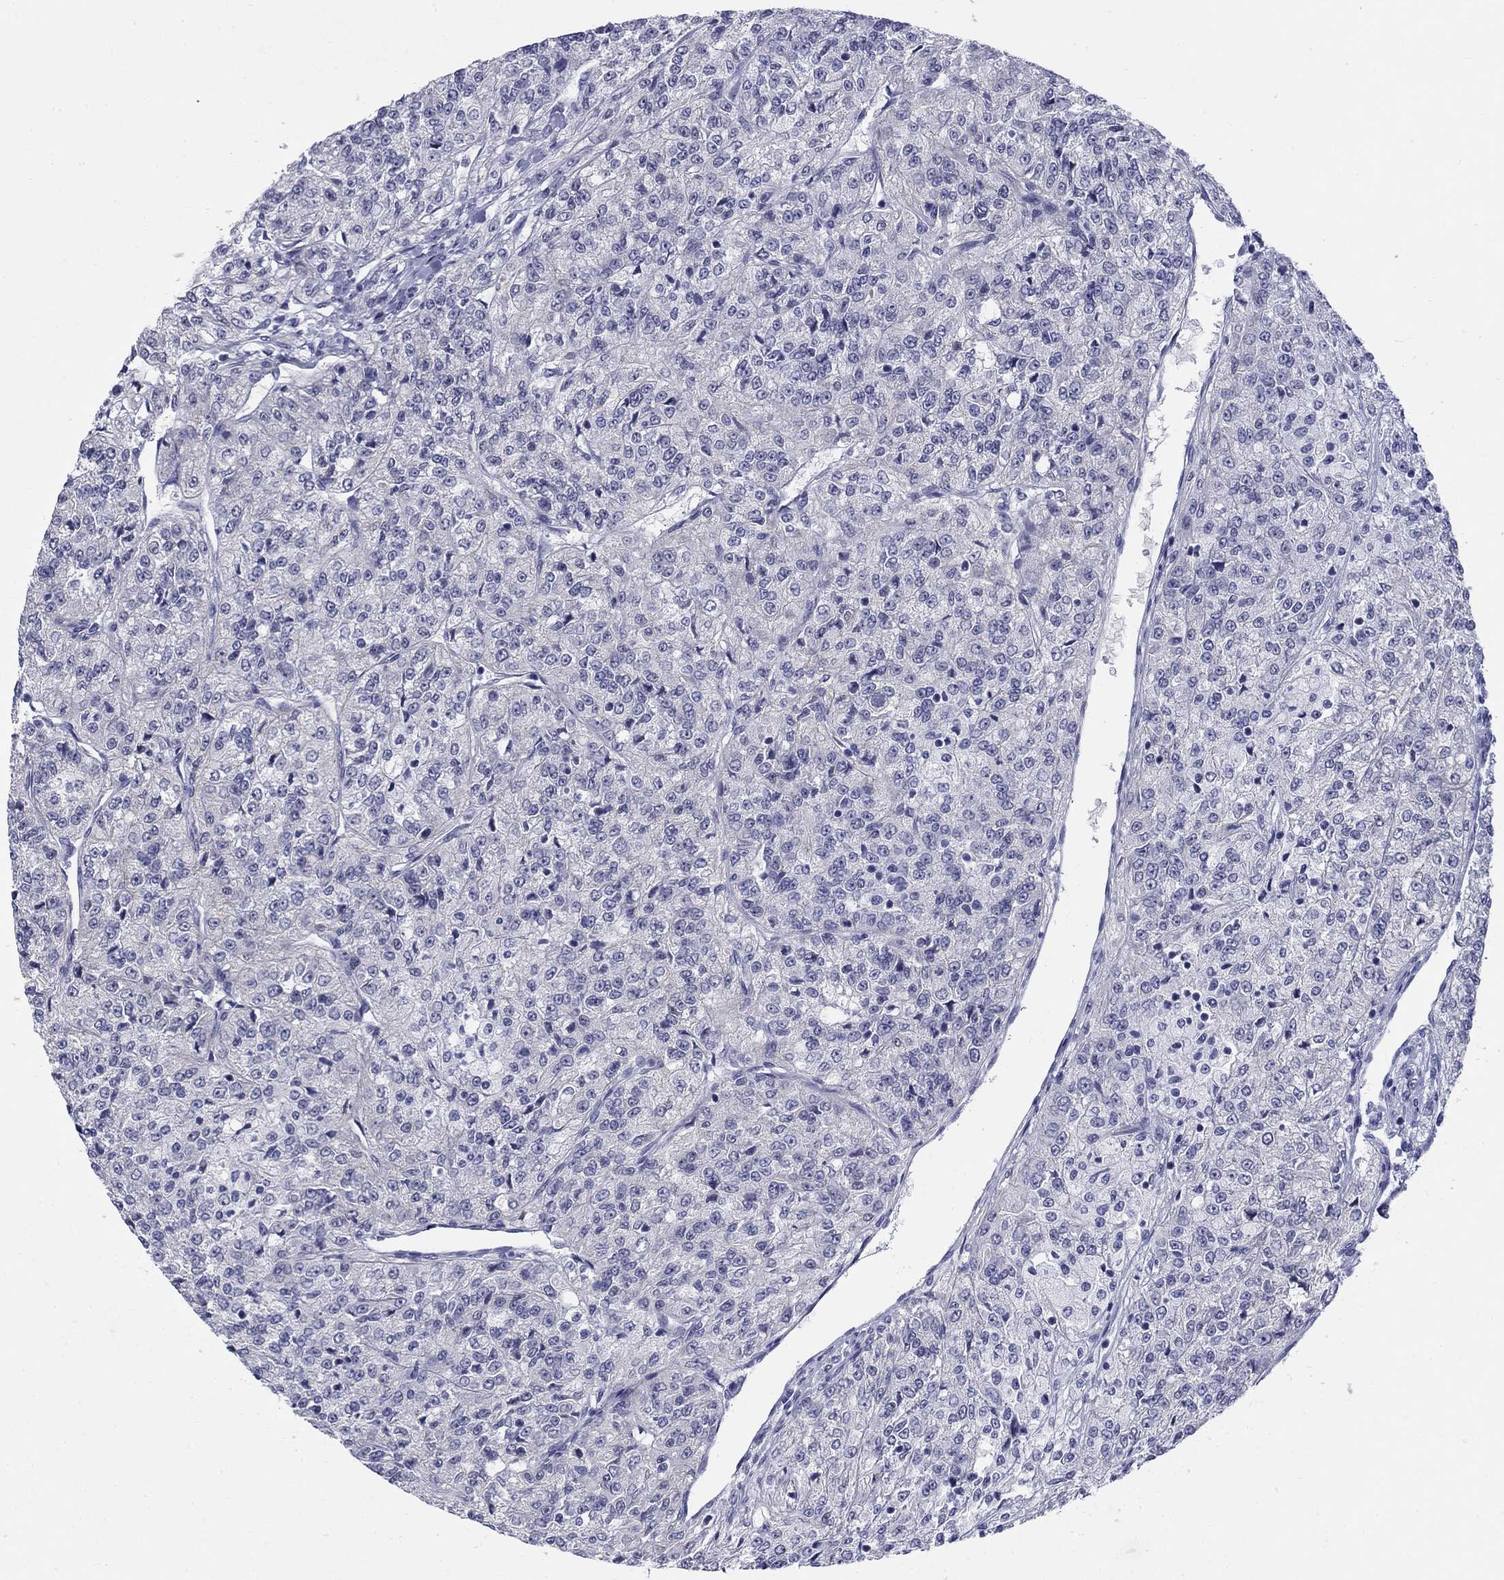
{"staining": {"intensity": "negative", "quantity": "none", "location": "none"}, "tissue": "renal cancer", "cell_type": "Tumor cells", "image_type": "cancer", "snomed": [{"axis": "morphology", "description": "Adenocarcinoma, NOS"}, {"axis": "topography", "description": "Kidney"}], "caption": "Image shows no significant protein positivity in tumor cells of adenocarcinoma (renal). The staining is performed using DAB (3,3'-diaminobenzidine) brown chromogen with nuclei counter-stained in using hematoxylin.", "gene": "C4orf19", "patient": {"sex": "female", "age": 63}}